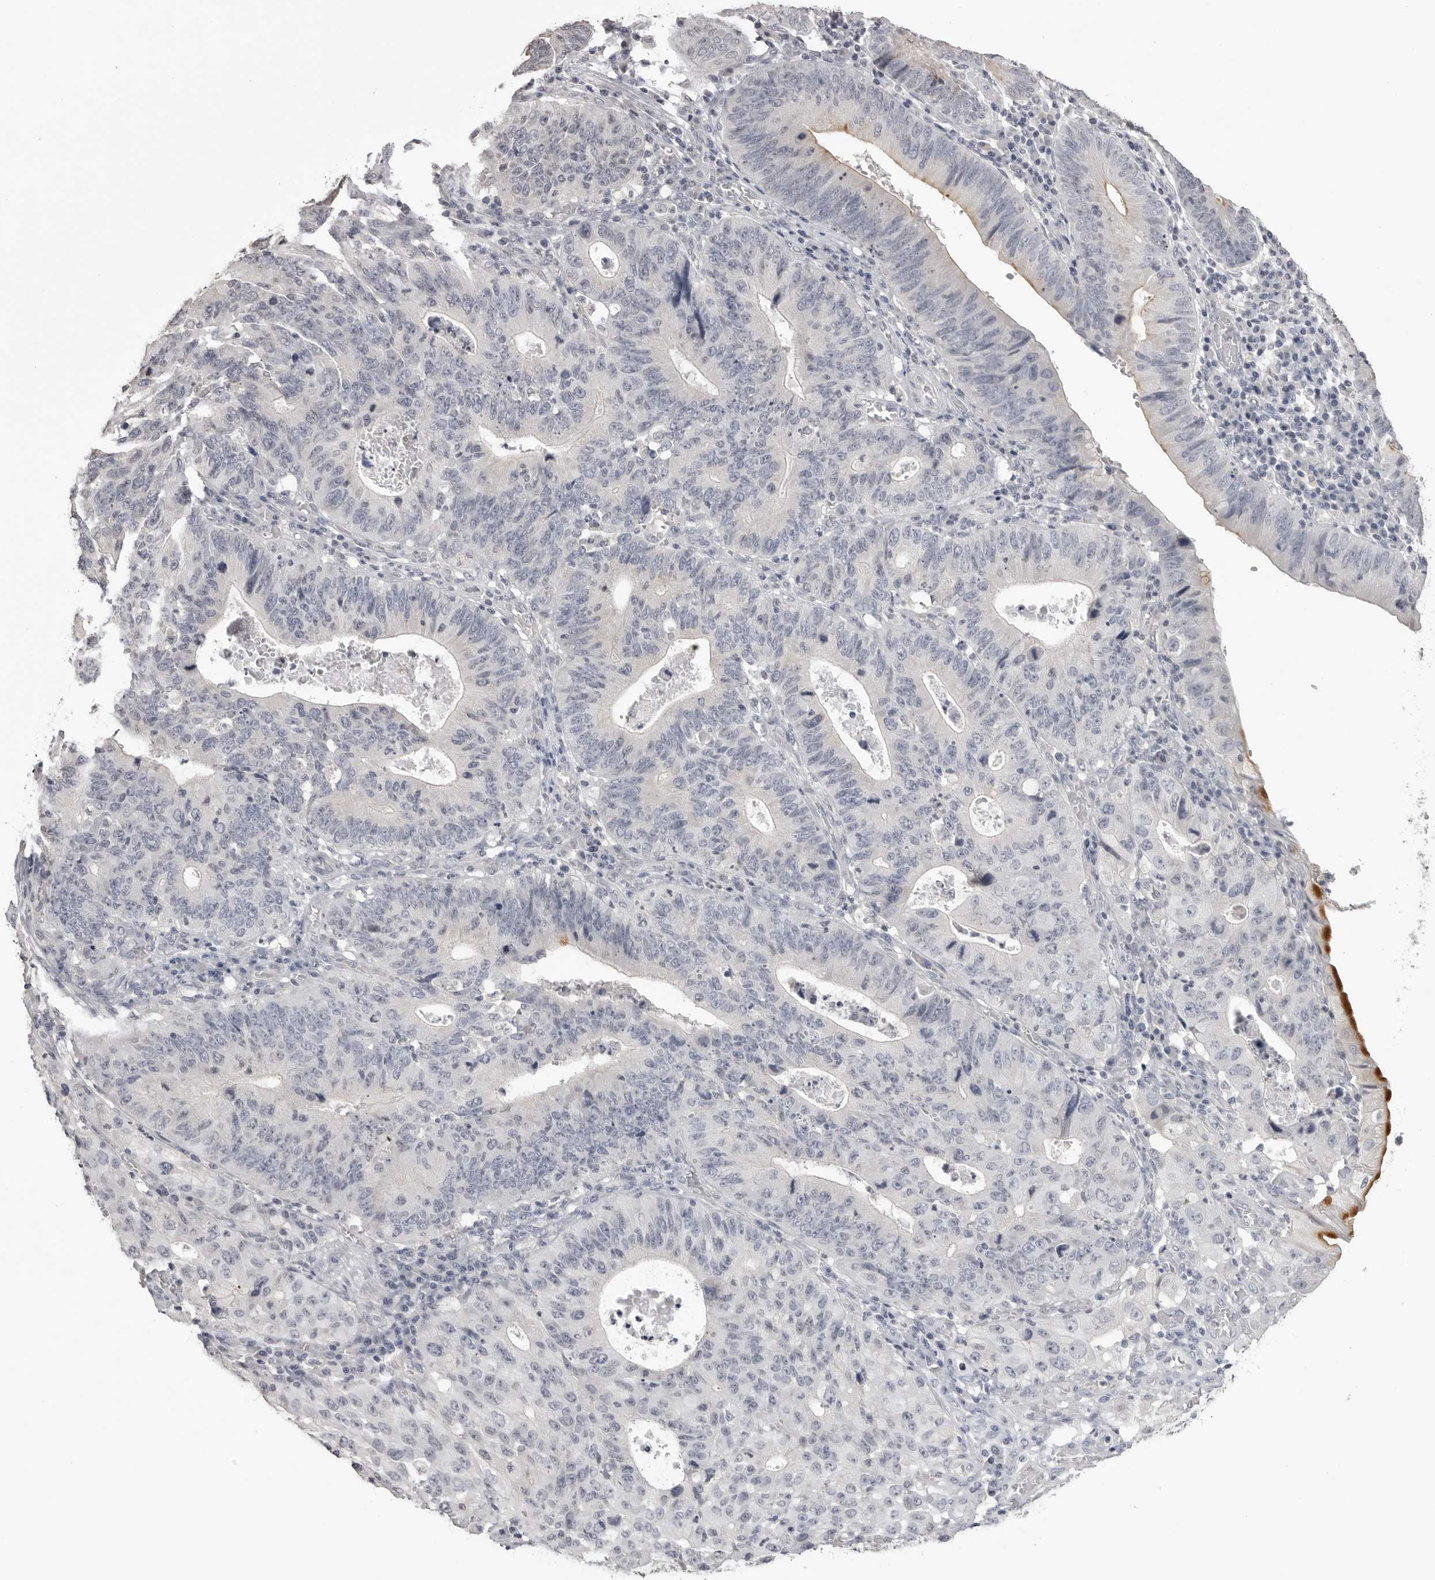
{"staining": {"intensity": "moderate", "quantity": "<25%", "location": "cytoplasmic/membranous"}, "tissue": "stomach cancer", "cell_type": "Tumor cells", "image_type": "cancer", "snomed": [{"axis": "morphology", "description": "Adenocarcinoma, NOS"}, {"axis": "topography", "description": "Stomach"}], "caption": "Protein expression by immunohistochemistry exhibits moderate cytoplasmic/membranous positivity in about <25% of tumor cells in stomach cancer (adenocarcinoma).", "gene": "GPN2", "patient": {"sex": "male", "age": 59}}